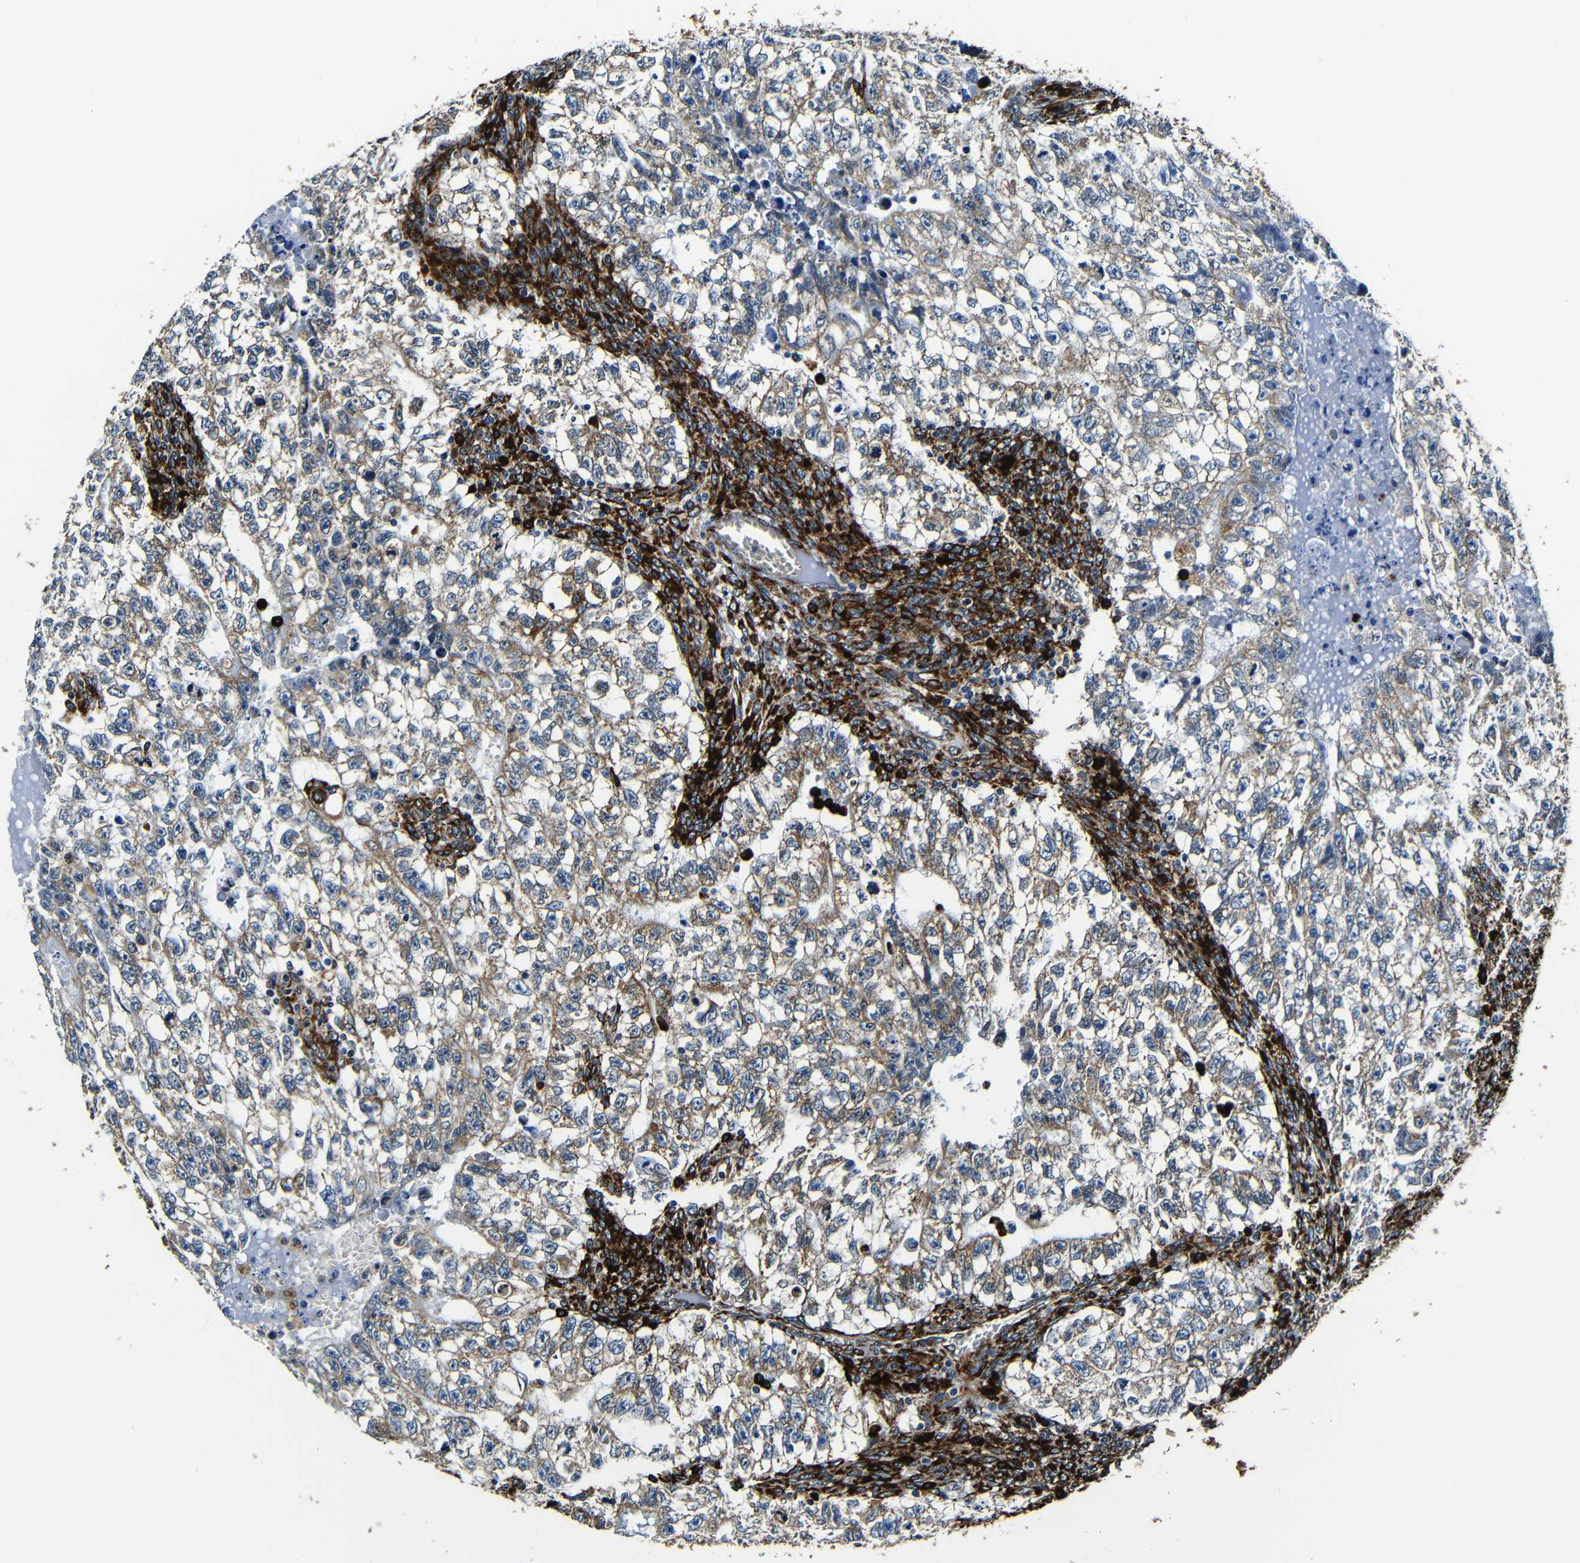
{"staining": {"intensity": "moderate", "quantity": ">75%", "location": "cytoplasmic/membranous"}, "tissue": "testis cancer", "cell_type": "Tumor cells", "image_type": "cancer", "snomed": [{"axis": "morphology", "description": "Seminoma, NOS"}, {"axis": "morphology", "description": "Carcinoma, Embryonal, NOS"}, {"axis": "topography", "description": "Testis"}], "caption": "This is a micrograph of immunohistochemistry (IHC) staining of testis seminoma, which shows moderate staining in the cytoplasmic/membranous of tumor cells.", "gene": "RRBP1", "patient": {"sex": "male", "age": 38}}